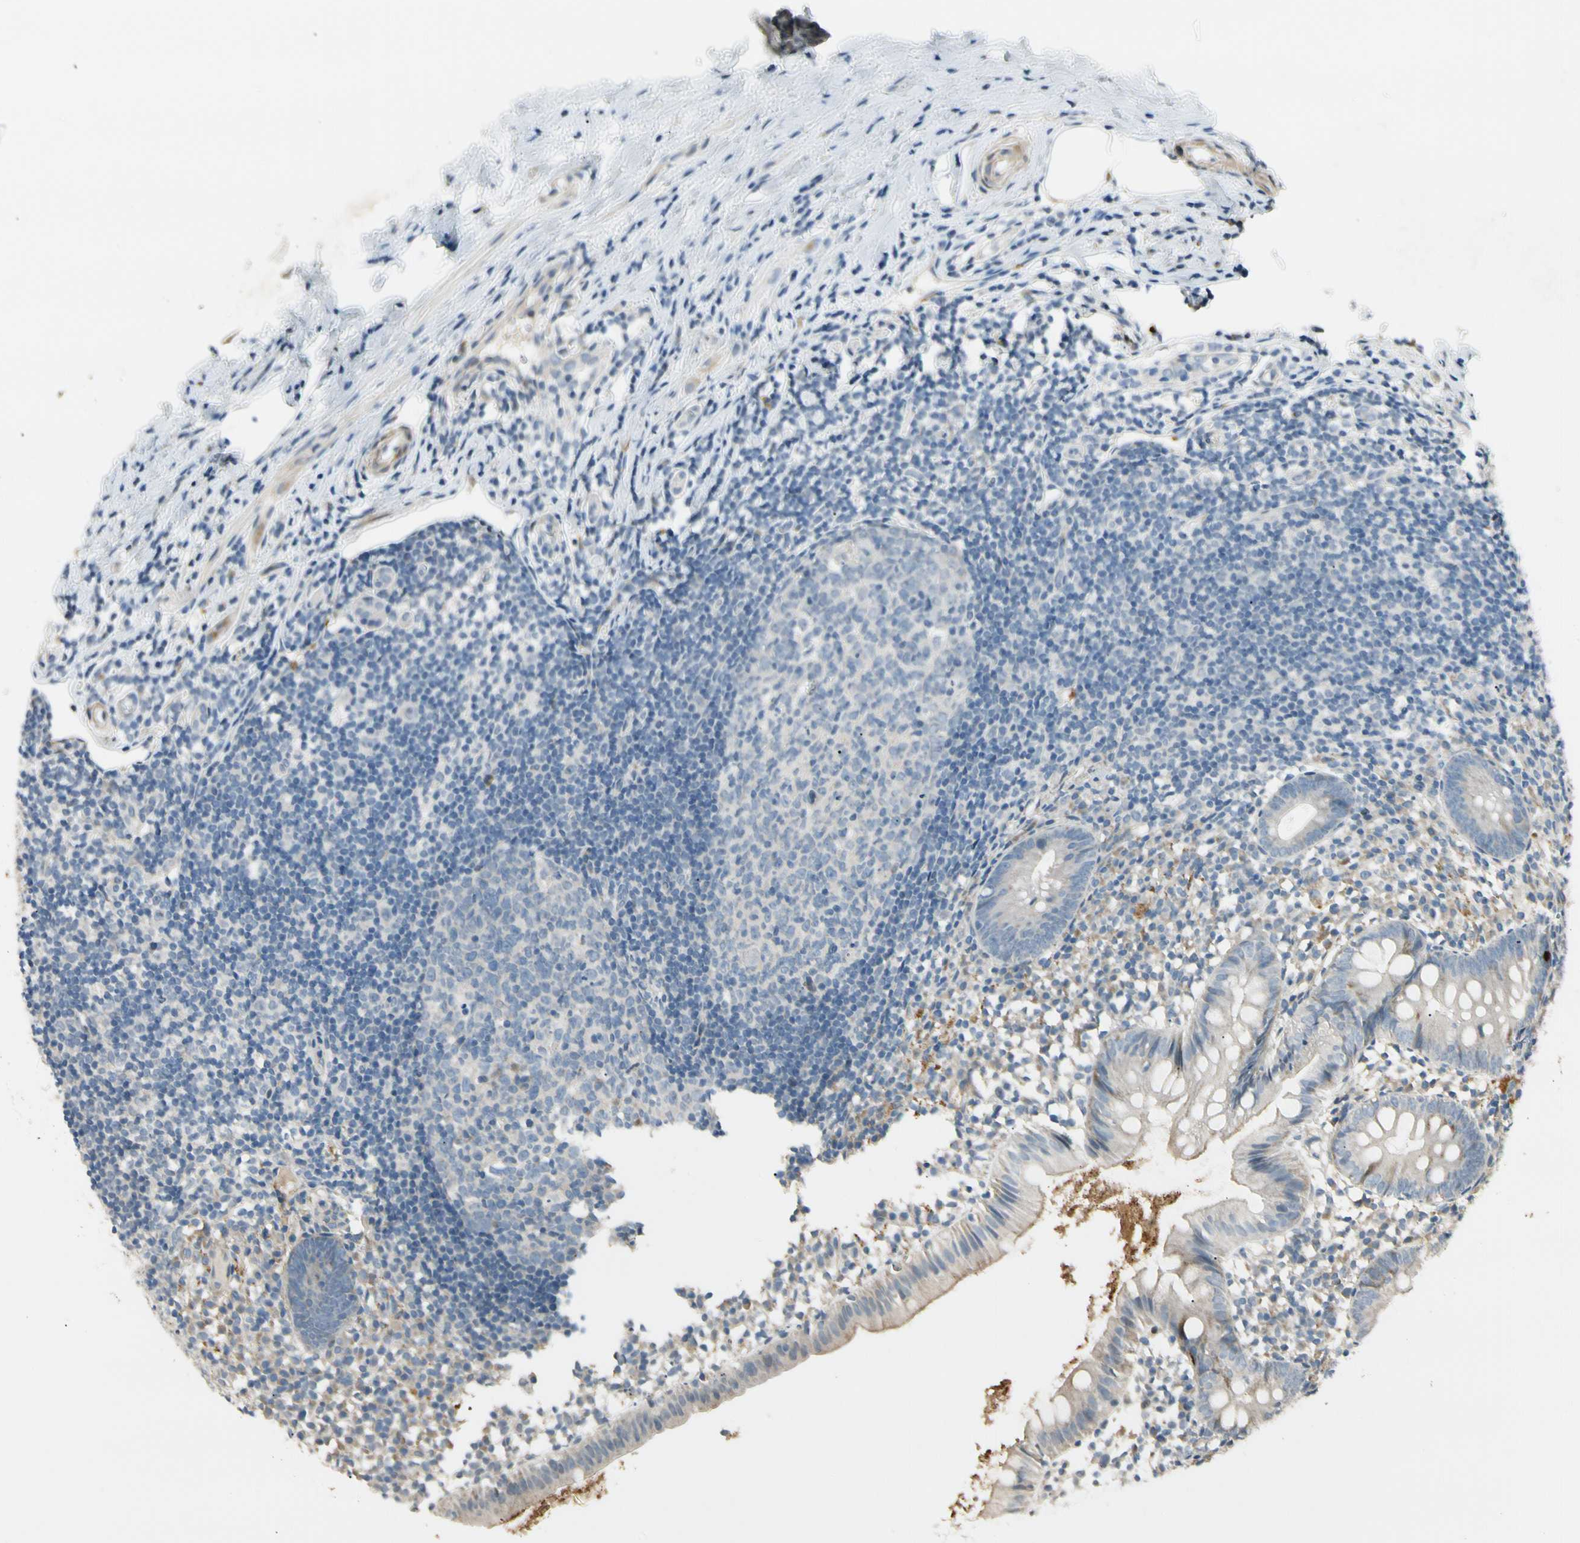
{"staining": {"intensity": "weak", "quantity": ">75%", "location": "cytoplasmic/membranous"}, "tissue": "appendix", "cell_type": "Glandular cells", "image_type": "normal", "snomed": [{"axis": "morphology", "description": "Normal tissue, NOS"}, {"axis": "topography", "description": "Appendix"}], "caption": "Brown immunohistochemical staining in normal human appendix shows weak cytoplasmic/membranous staining in approximately >75% of glandular cells. (DAB (3,3'-diaminobenzidine) IHC, brown staining for protein, blue staining for nuclei).", "gene": "P4HA3", "patient": {"sex": "female", "age": 20}}